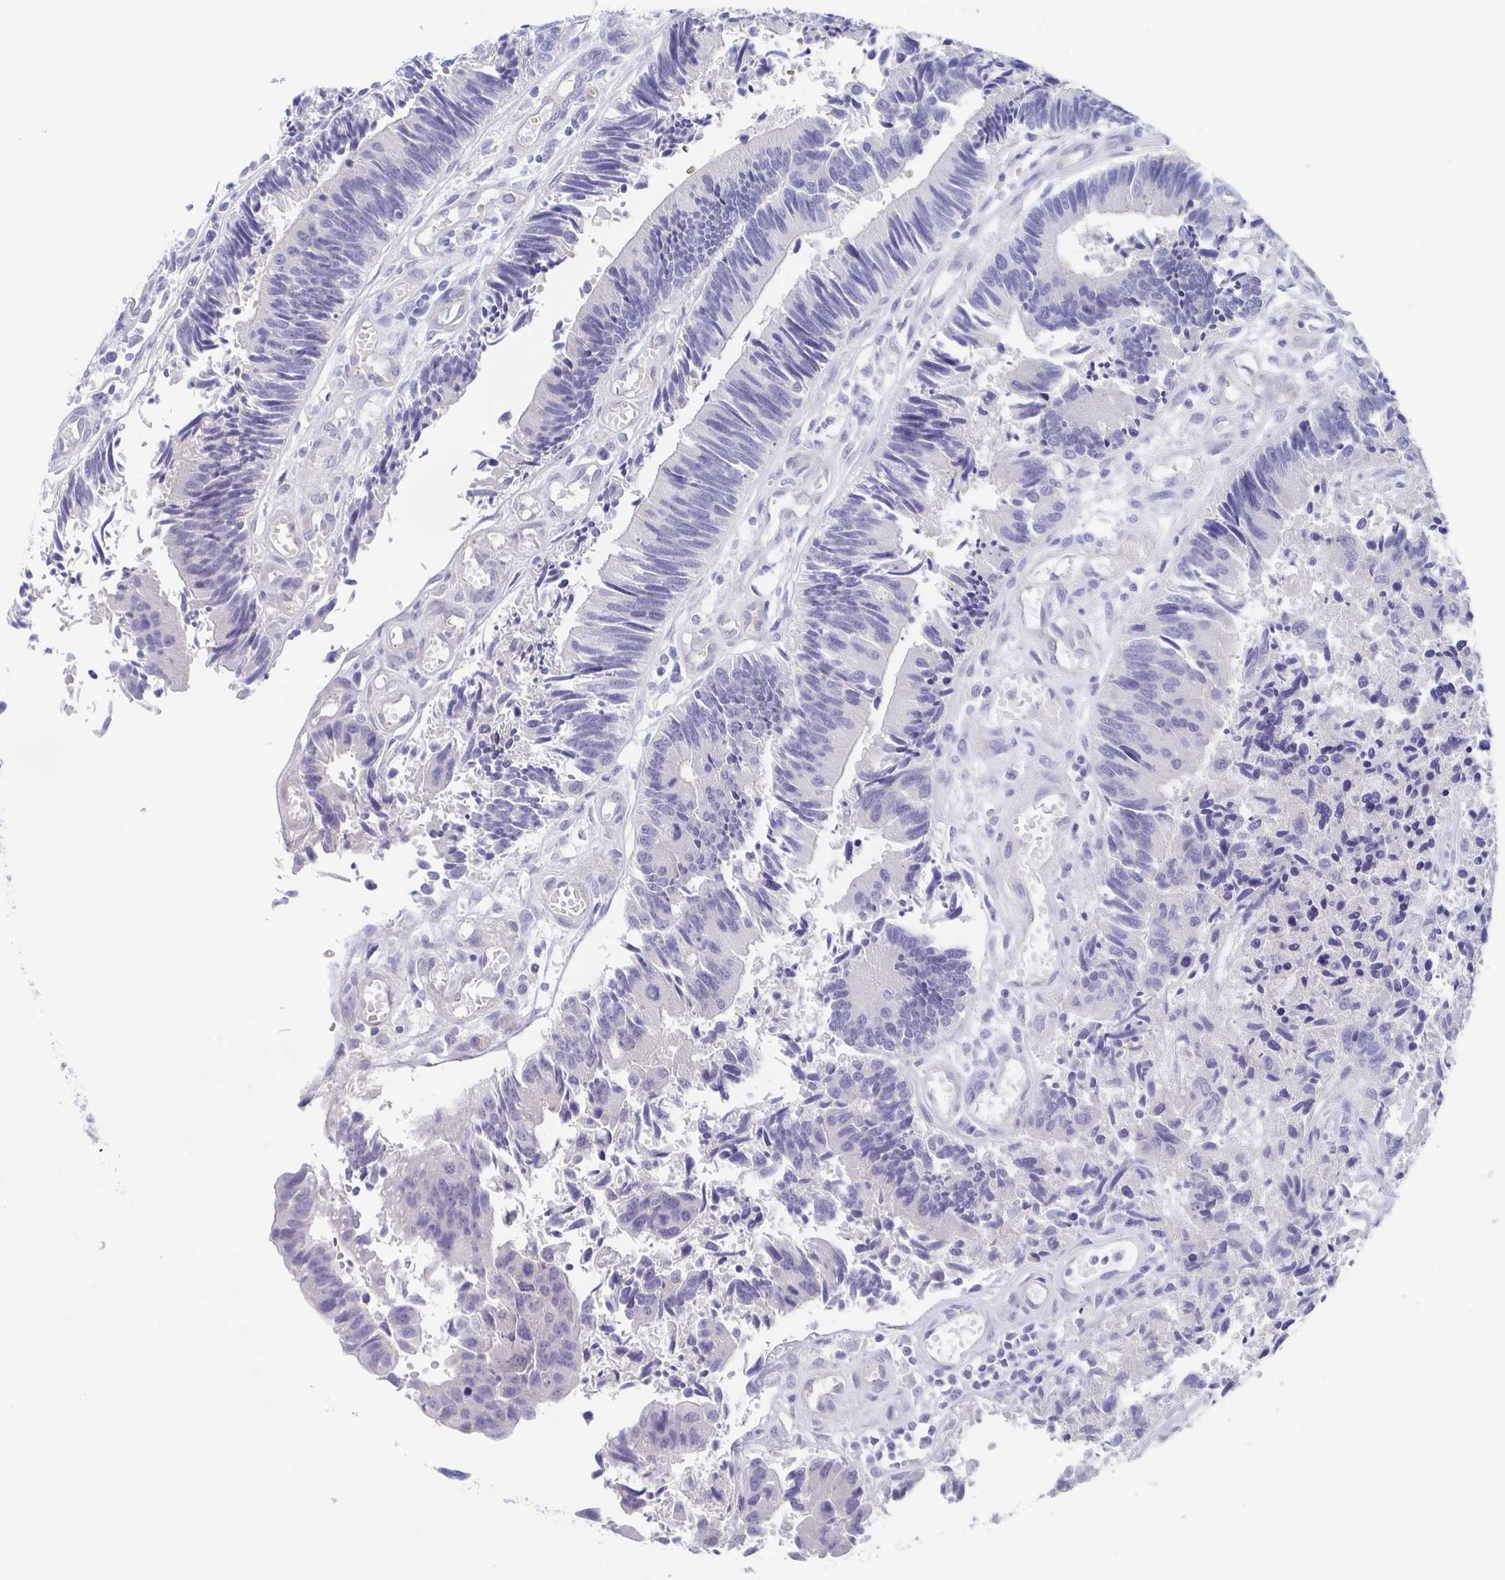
{"staining": {"intensity": "negative", "quantity": "none", "location": "none"}, "tissue": "colorectal cancer", "cell_type": "Tumor cells", "image_type": "cancer", "snomed": [{"axis": "morphology", "description": "Adenocarcinoma, NOS"}, {"axis": "topography", "description": "Colon"}], "caption": "There is no significant positivity in tumor cells of adenocarcinoma (colorectal).", "gene": "TEX12", "patient": {"sex": "female", "age": 67}}